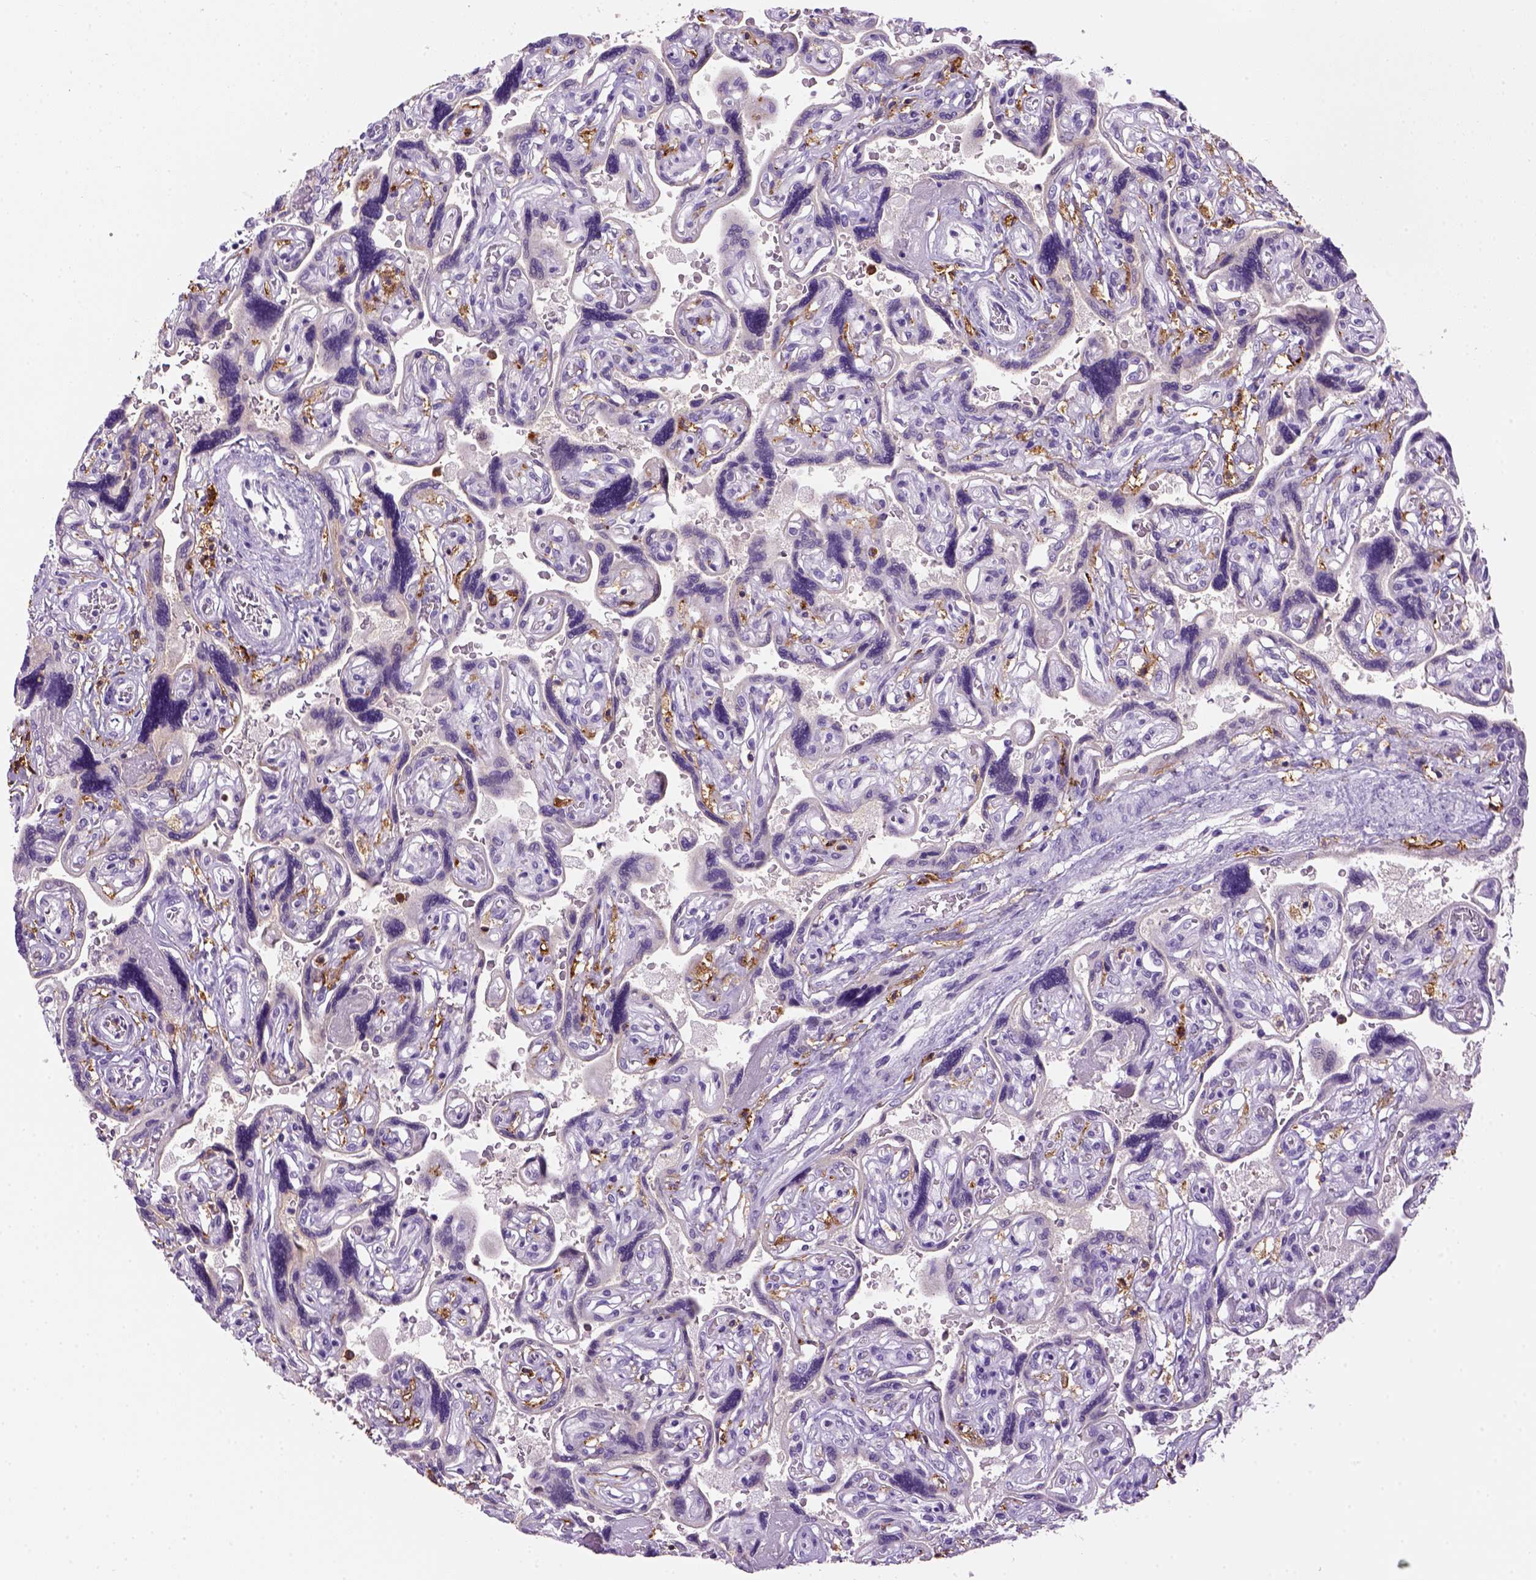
{"staining": {"intensity": "negative", "quantity": "none", "location": "none"}, "tissue": "placenta", "cell_type": "Decidual cells", "image_type": "normal", "snomed": [{"axis": "morphology", "description": "Normal tissue, NOS"}, {"axis": "topography", "description": "Placenta"}], "caption": "This micrograph is of unremarkable placenta stained with immunohistochemistry to label a protein in brown with the nuclei are counter-stained blue. There is no staining in decidual cells. (Brightfield microscopy of DAB IHC at high magnification).", "gene": "CD14", "patient": {"sex": "female", "age": 32}}